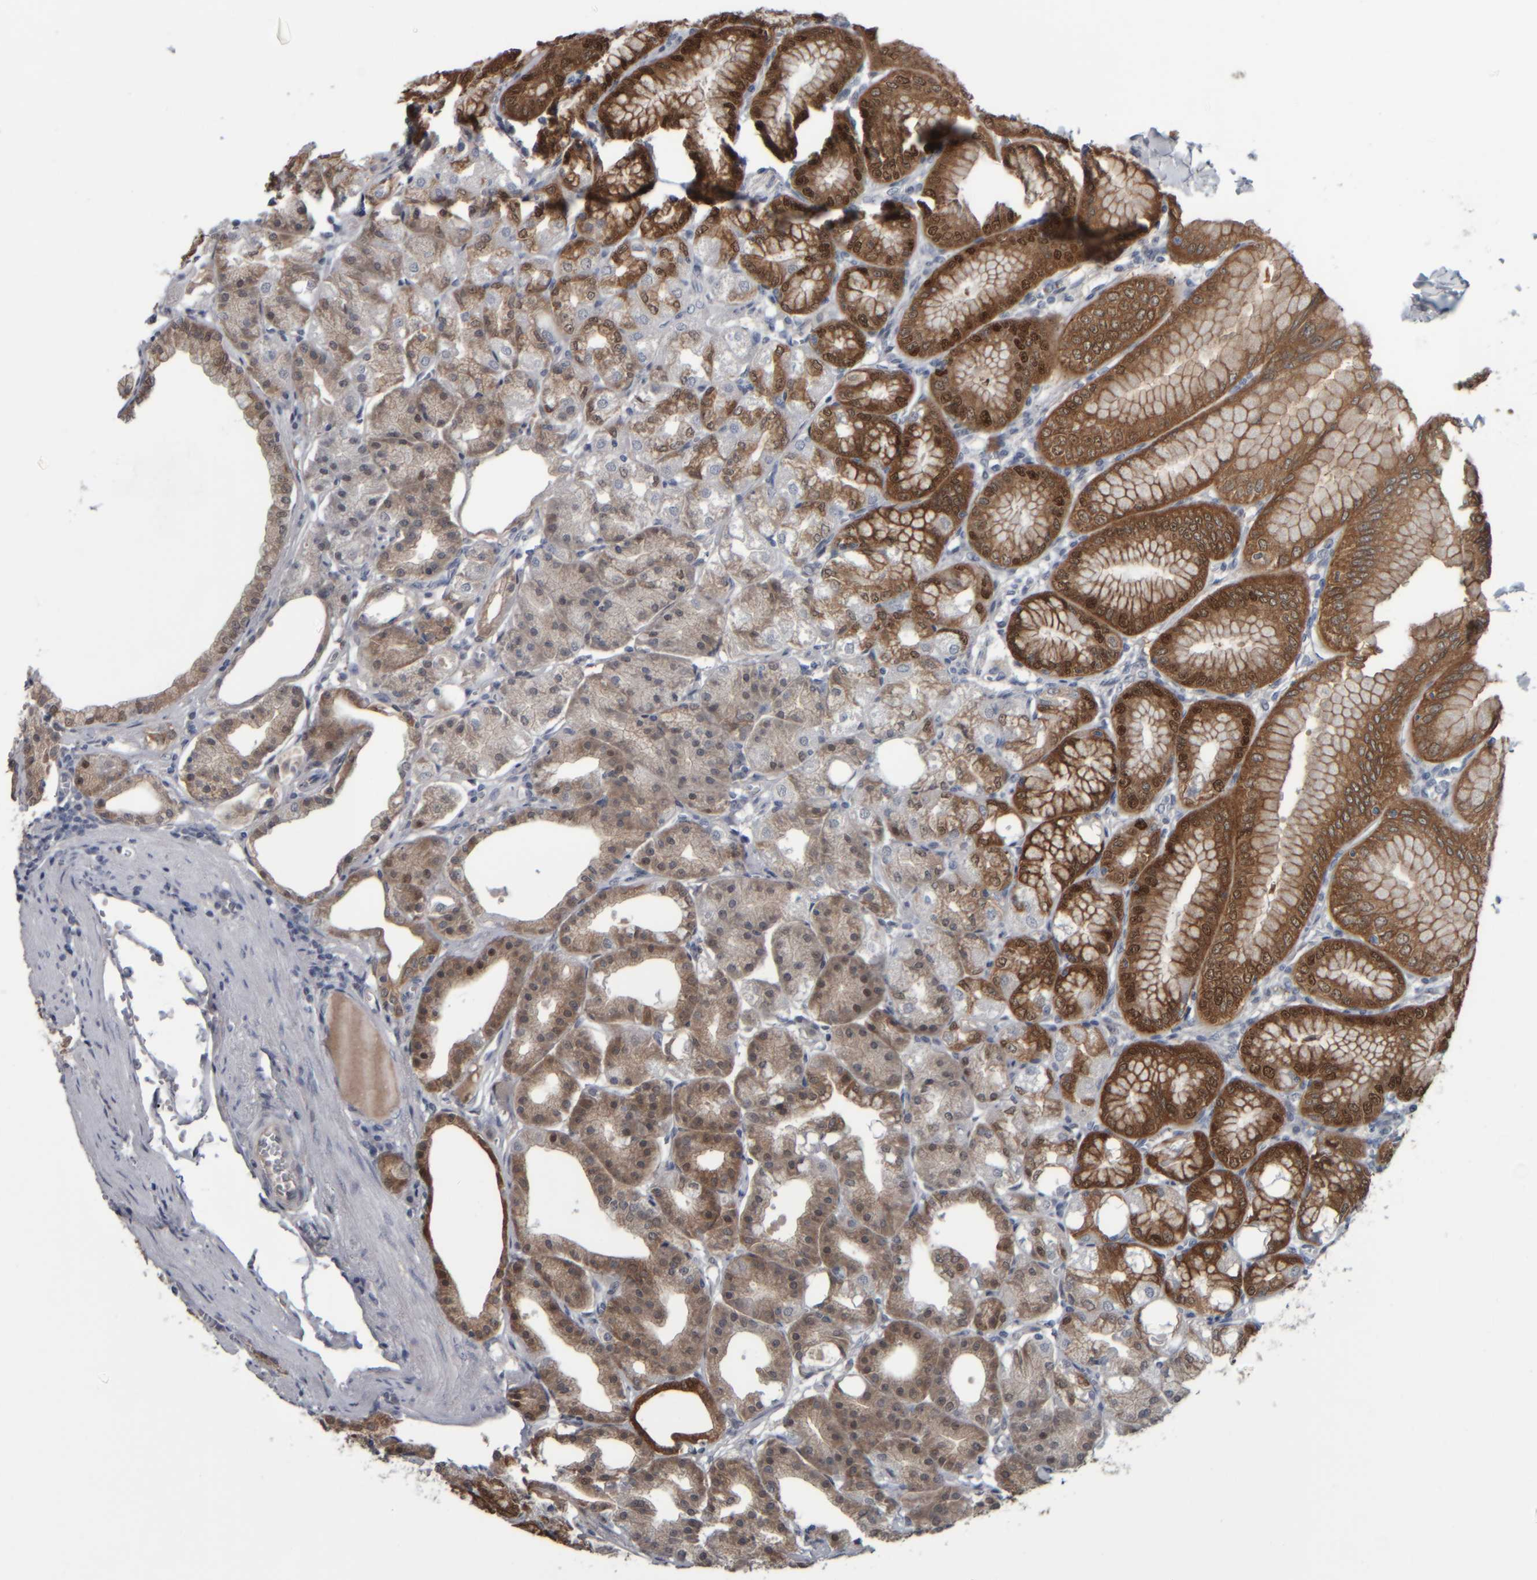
{"staining": {"intensity": "strong", "quantity": "25%-75%", "location": "cytoplasmic/membranous,nuclear"}, "tissue": "stomach", "cell_type": "Glandular cells", "image_type": "normal", "snomed": [{"axis": "morphology", "description": "Normal tissue, NOS"}, {"axis": "topography", "description": "Stomach, lower"}], "caption": "Glandular cells exhibit high levels of strong cytoplasmic/membranous,nuclear staining in approximately 25%-75% of cells in benign human stomach.", "gene": "COL14A1", "patient": {"sex": "male", "age": 71}}